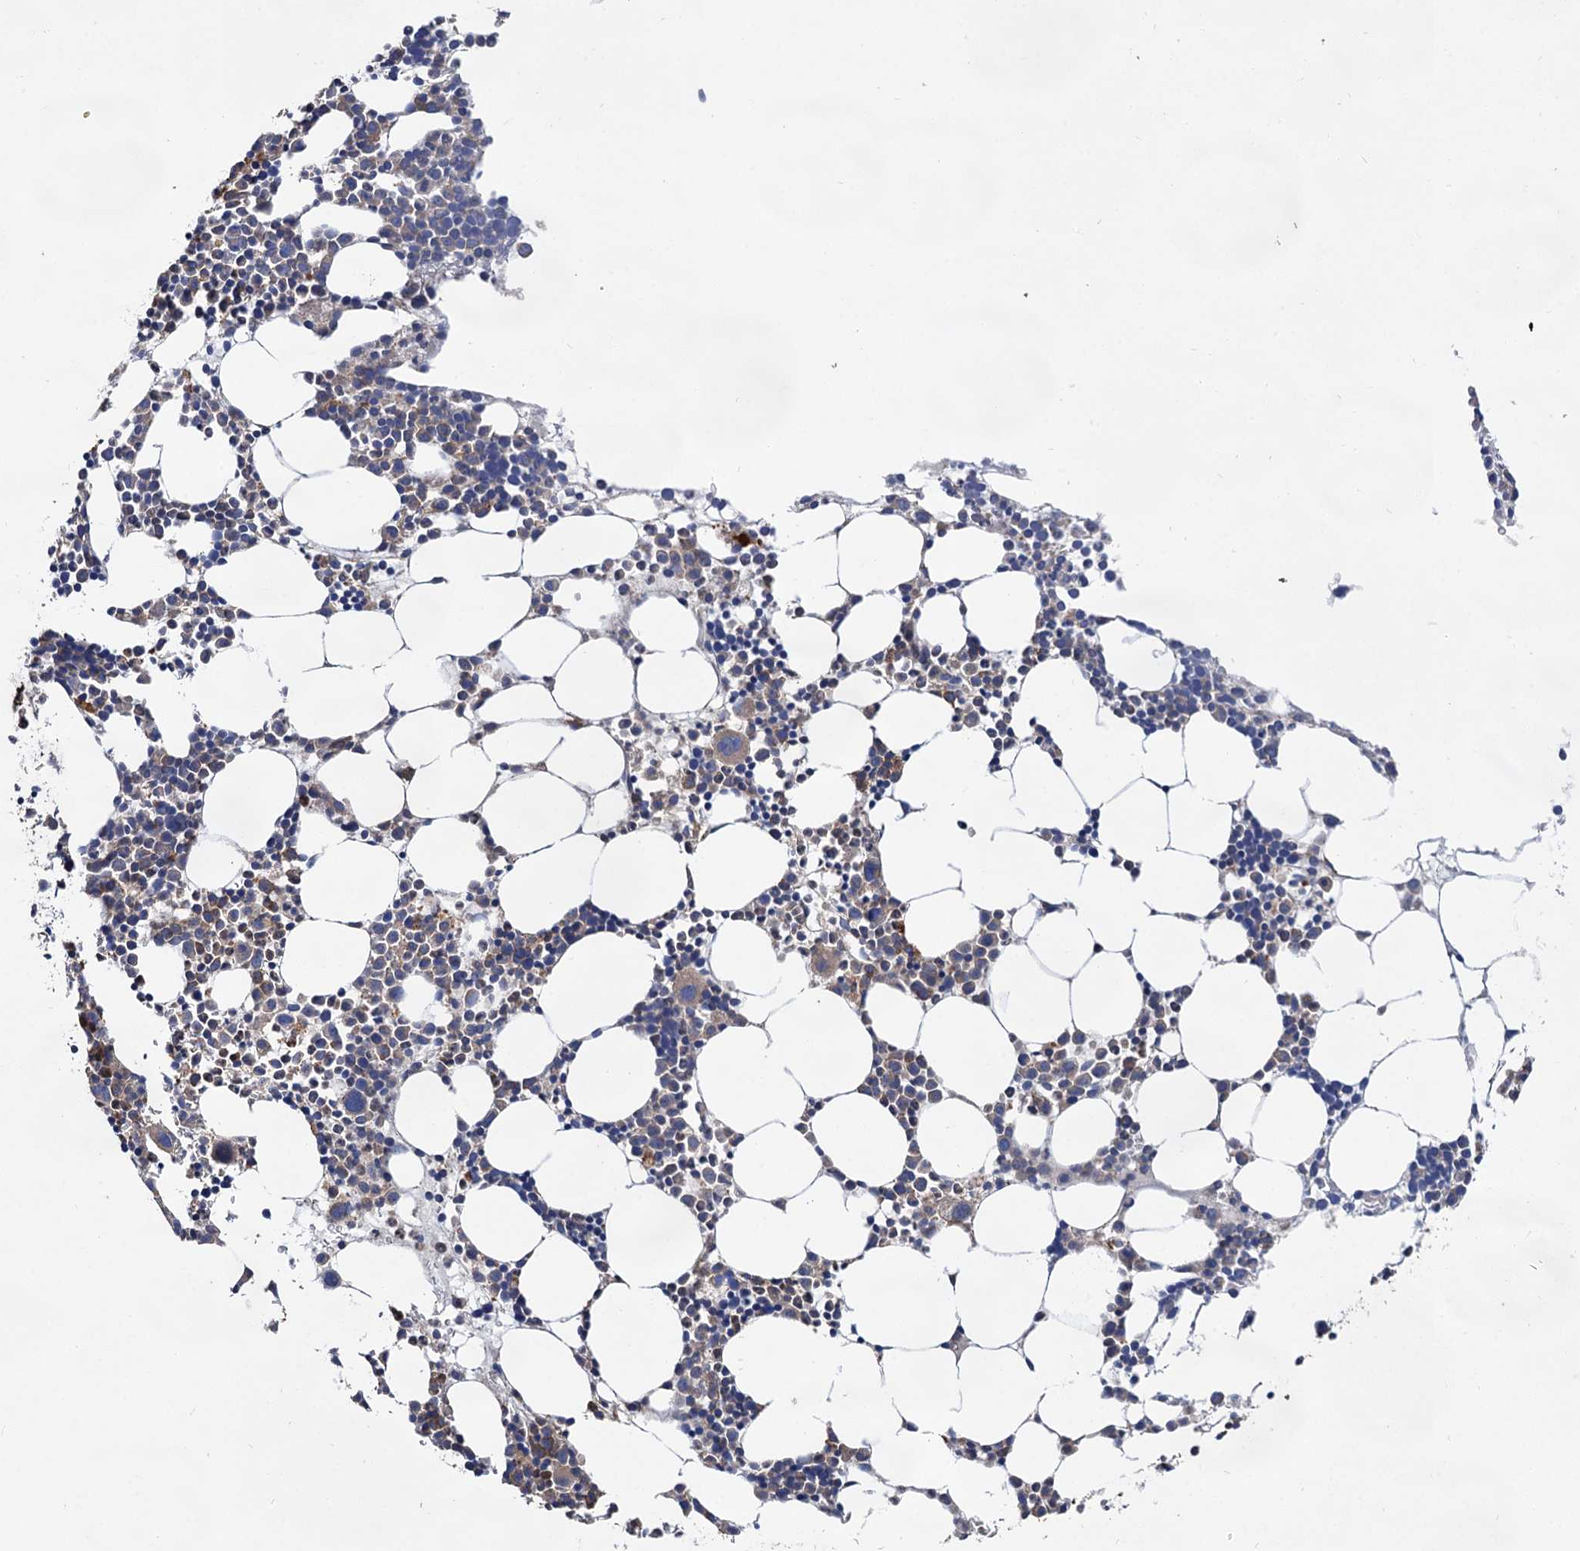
{"staining": {"intensity": "weak", "quantity": "<25%", "location": "cytoplasmic/membranous"}, "tissue": "bone marrow", "cell_type": "Hematopoietic cells", "image_type": "normal", "snomed": [{"axis": "morphology", "description": "Normal tissue, NOS"}, {"axis": "topography", "description": "Bone marrow"}], "caption": "This is an immunohistochemistry histopathology image of benign bone marrow. There is no staining in hematopoietic cells.", "gene": "NAA25", "patient": {"sex": "female", "age": 89}}